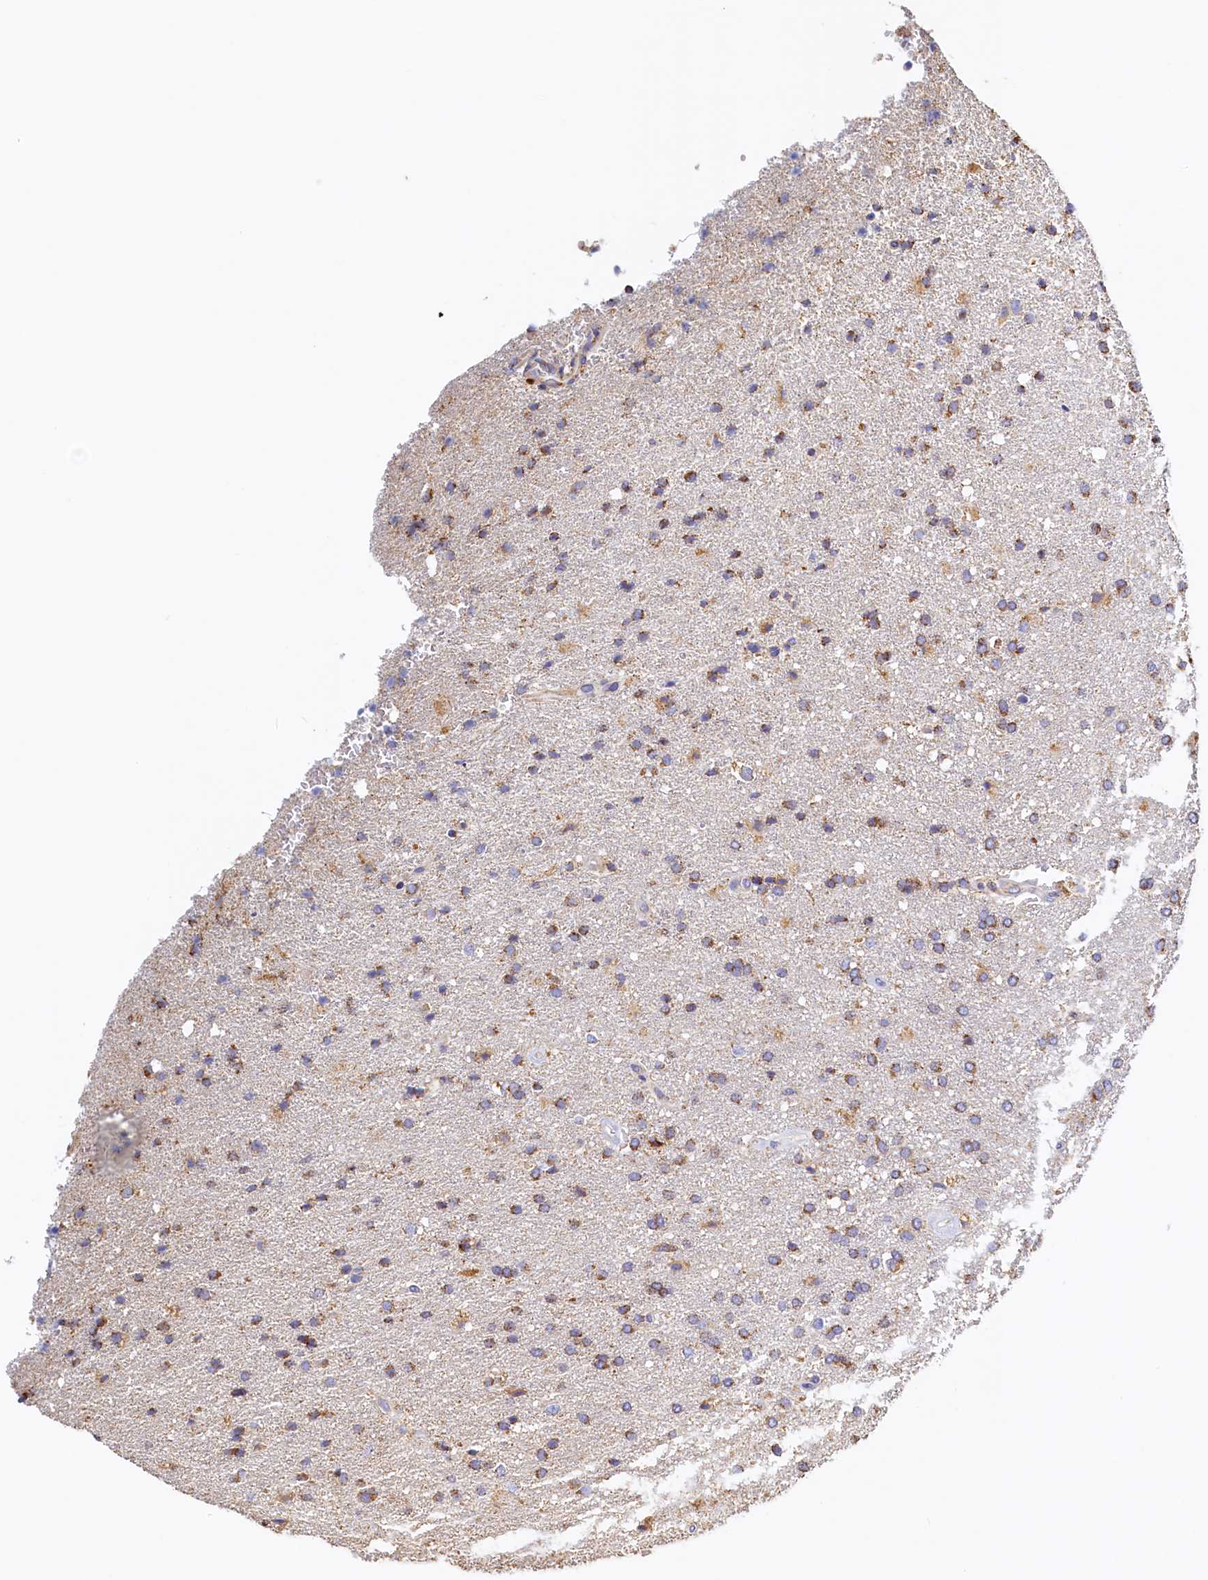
{"staining": {"intensity": "moderate", "quantity": ">75%", "location": "cytoplasmic/membranous"}, "tissue": "glioma", "cell_type": "Tumor cells", "image_type": "cancer", "snomed": [{"axis": "morphology", "description": "Glioma, malignant, High grade"}, {"axis": "topography", "description": "Brain"}], "caption": "Immunohistochemical staining of malignant glioma (high-grade) displays medium levels of moderate cytoplasmic/membranous protein staining in approximately >75% of tumor cells. (Brightfield microscopy of DAB IHC at high magnification).", "gene": "POC1A", "patient": {"sex": "male", "age": 72}}